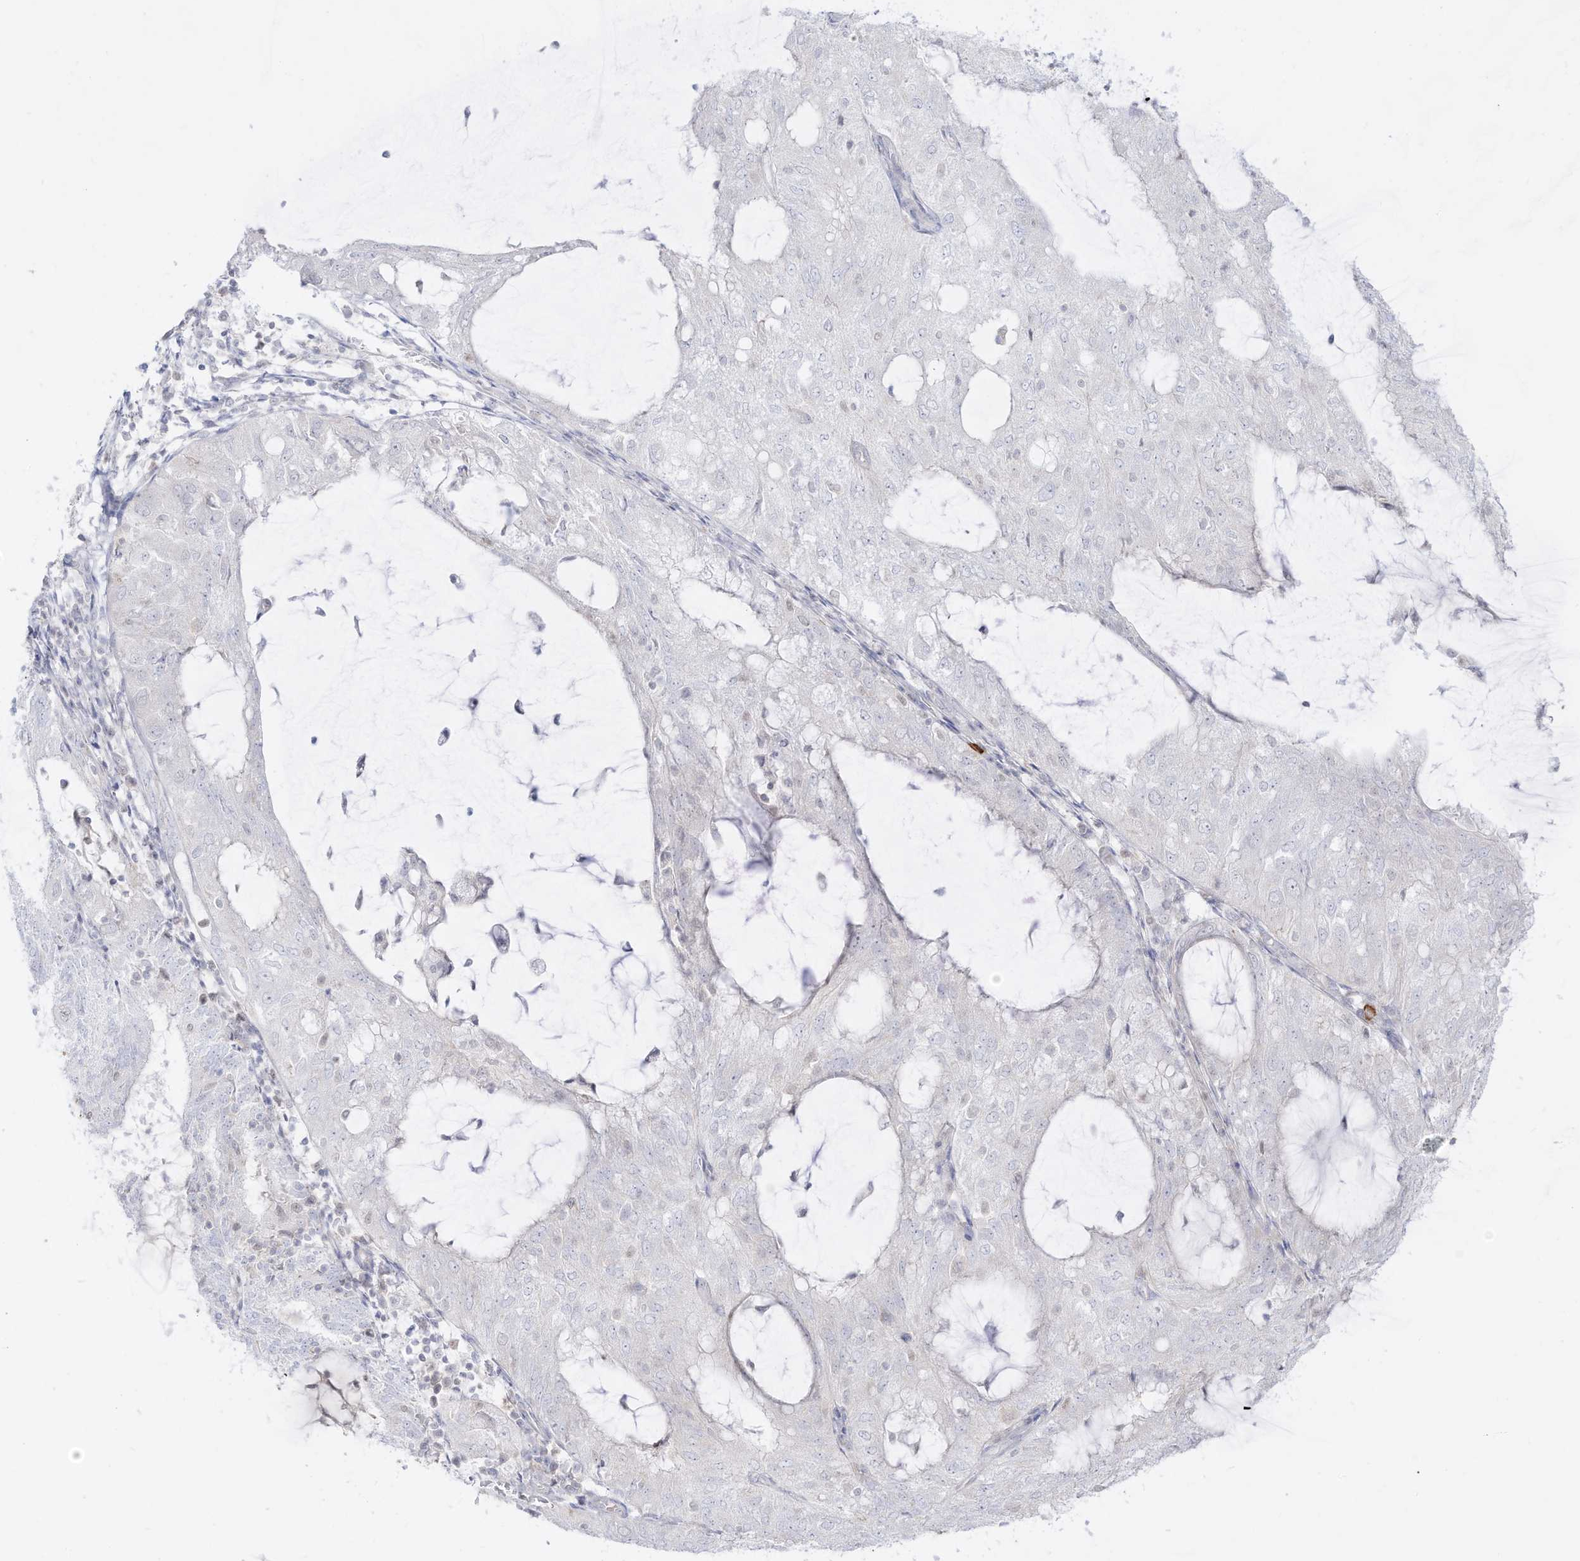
{"staining": {"intensity": "negative", "quantity": "none", "location": "none"}, "tissue": "endometrial cancer", "cell_type": "Tumor cells", "image_type": "cancer", "snomed": [{"axis": "morphology", "description": "Adenocarcinoma, NOS"}, {"axis": "topography", "description": "Endometrium"}], "caption": "Immunohistochemical staining of human endometrial cancer shows no significant staining in tumor cells.", "gene": "DMKN", "patient": {"sex": "female", "age": 81}}